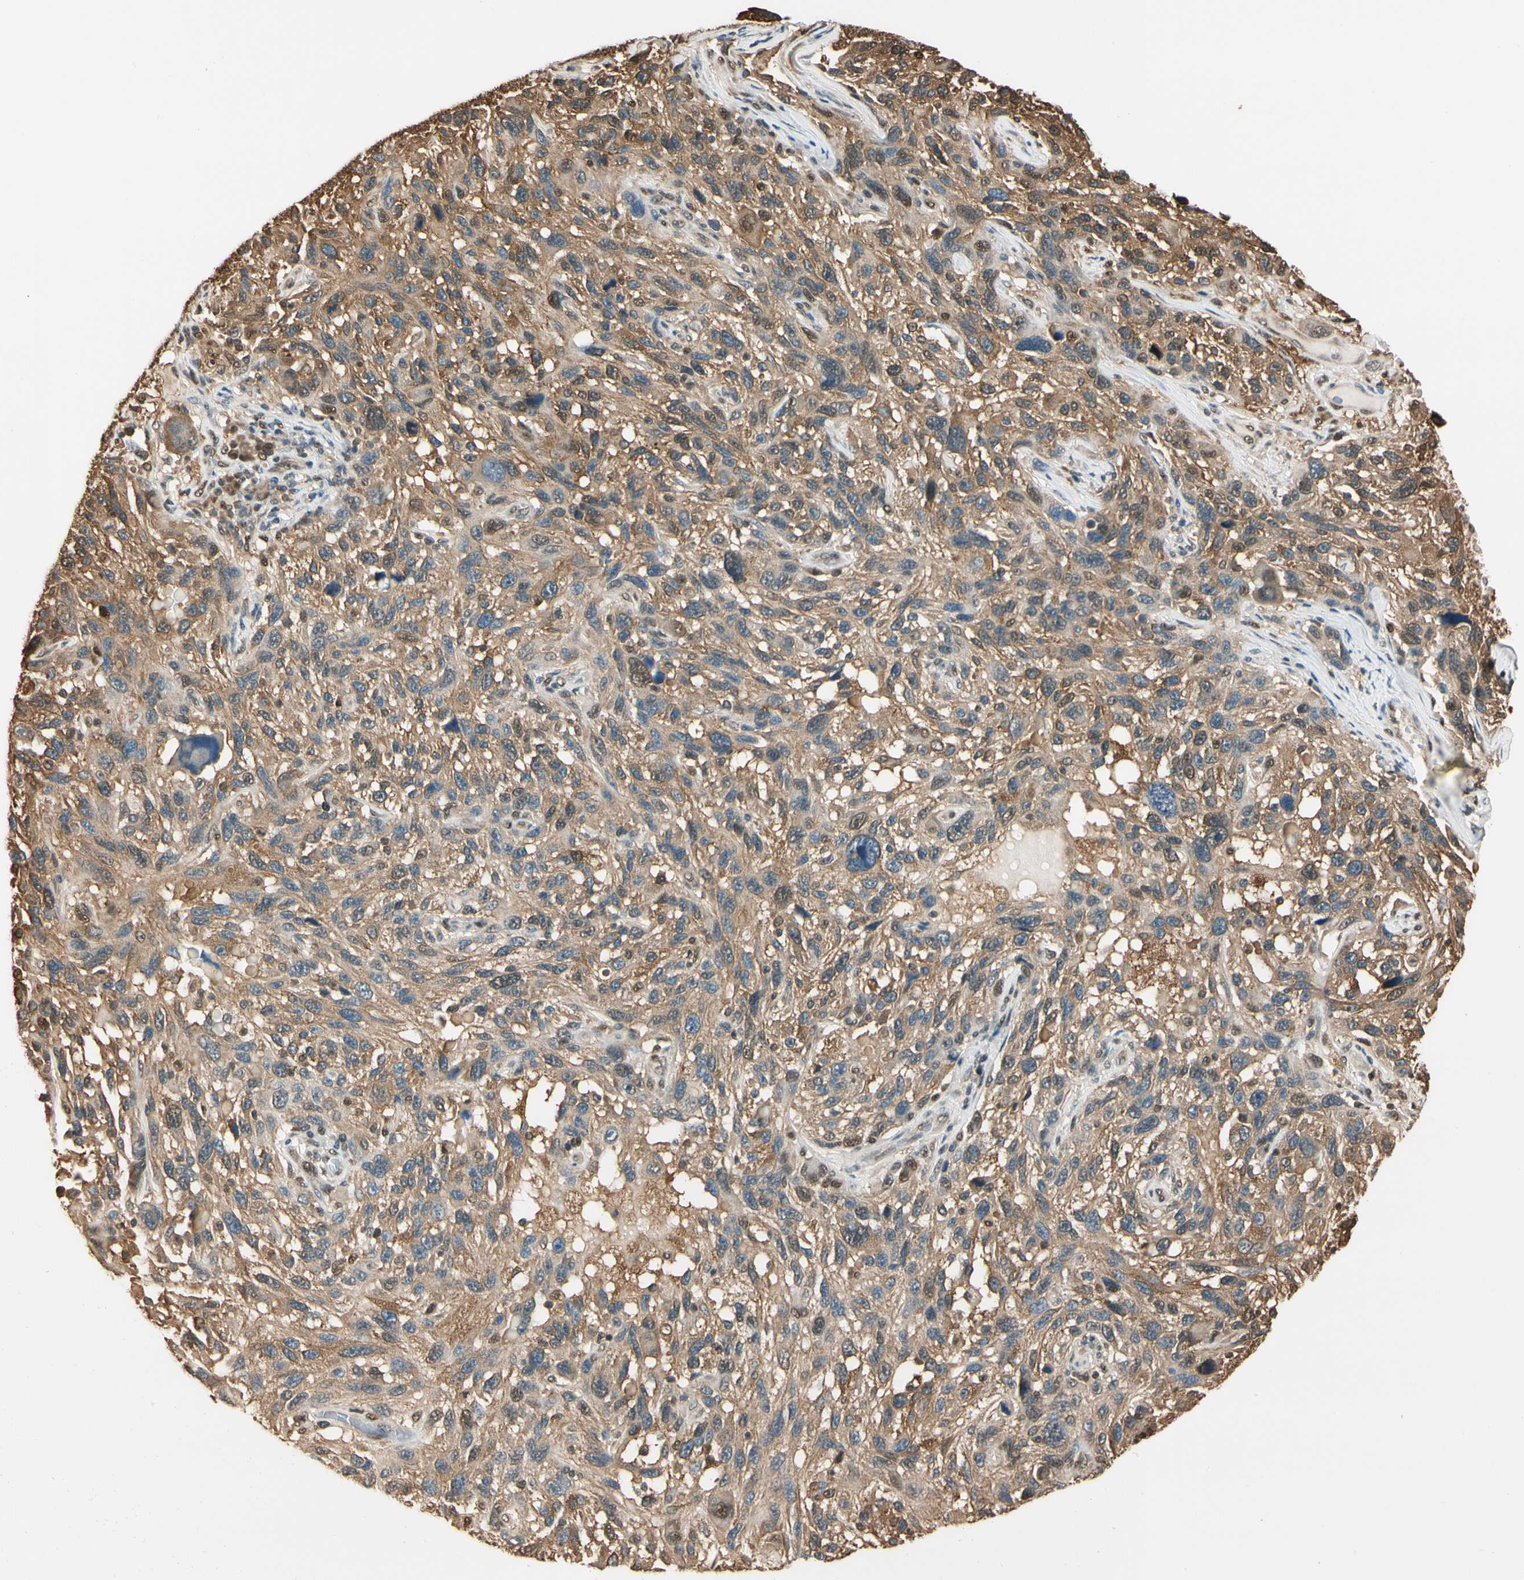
{"staining": {"intensity": "moderate", "quantity": ">75%", "location": "cytoplasmic/membranous"}, "tissue": "melanoma", "cell_type": "Tumor cells", "image_type": "cancer", "snomed": [{"axis": "morphology", "description": "Malignant melanoma, NOS"}, {"axis": "topography", "description": "Skin"}], "caption": "Immunohistochemistry image of neoplastic tissue: human melanoma stained using IHC reveals medium levels of moderate protein expression localized specifically in the cytoplasmic/membranous of tumor cells, appearing as a cytoplasmic/membranous brown color.", "gene": "PNCK", "patient": {"sex": "male", "age": 53}}